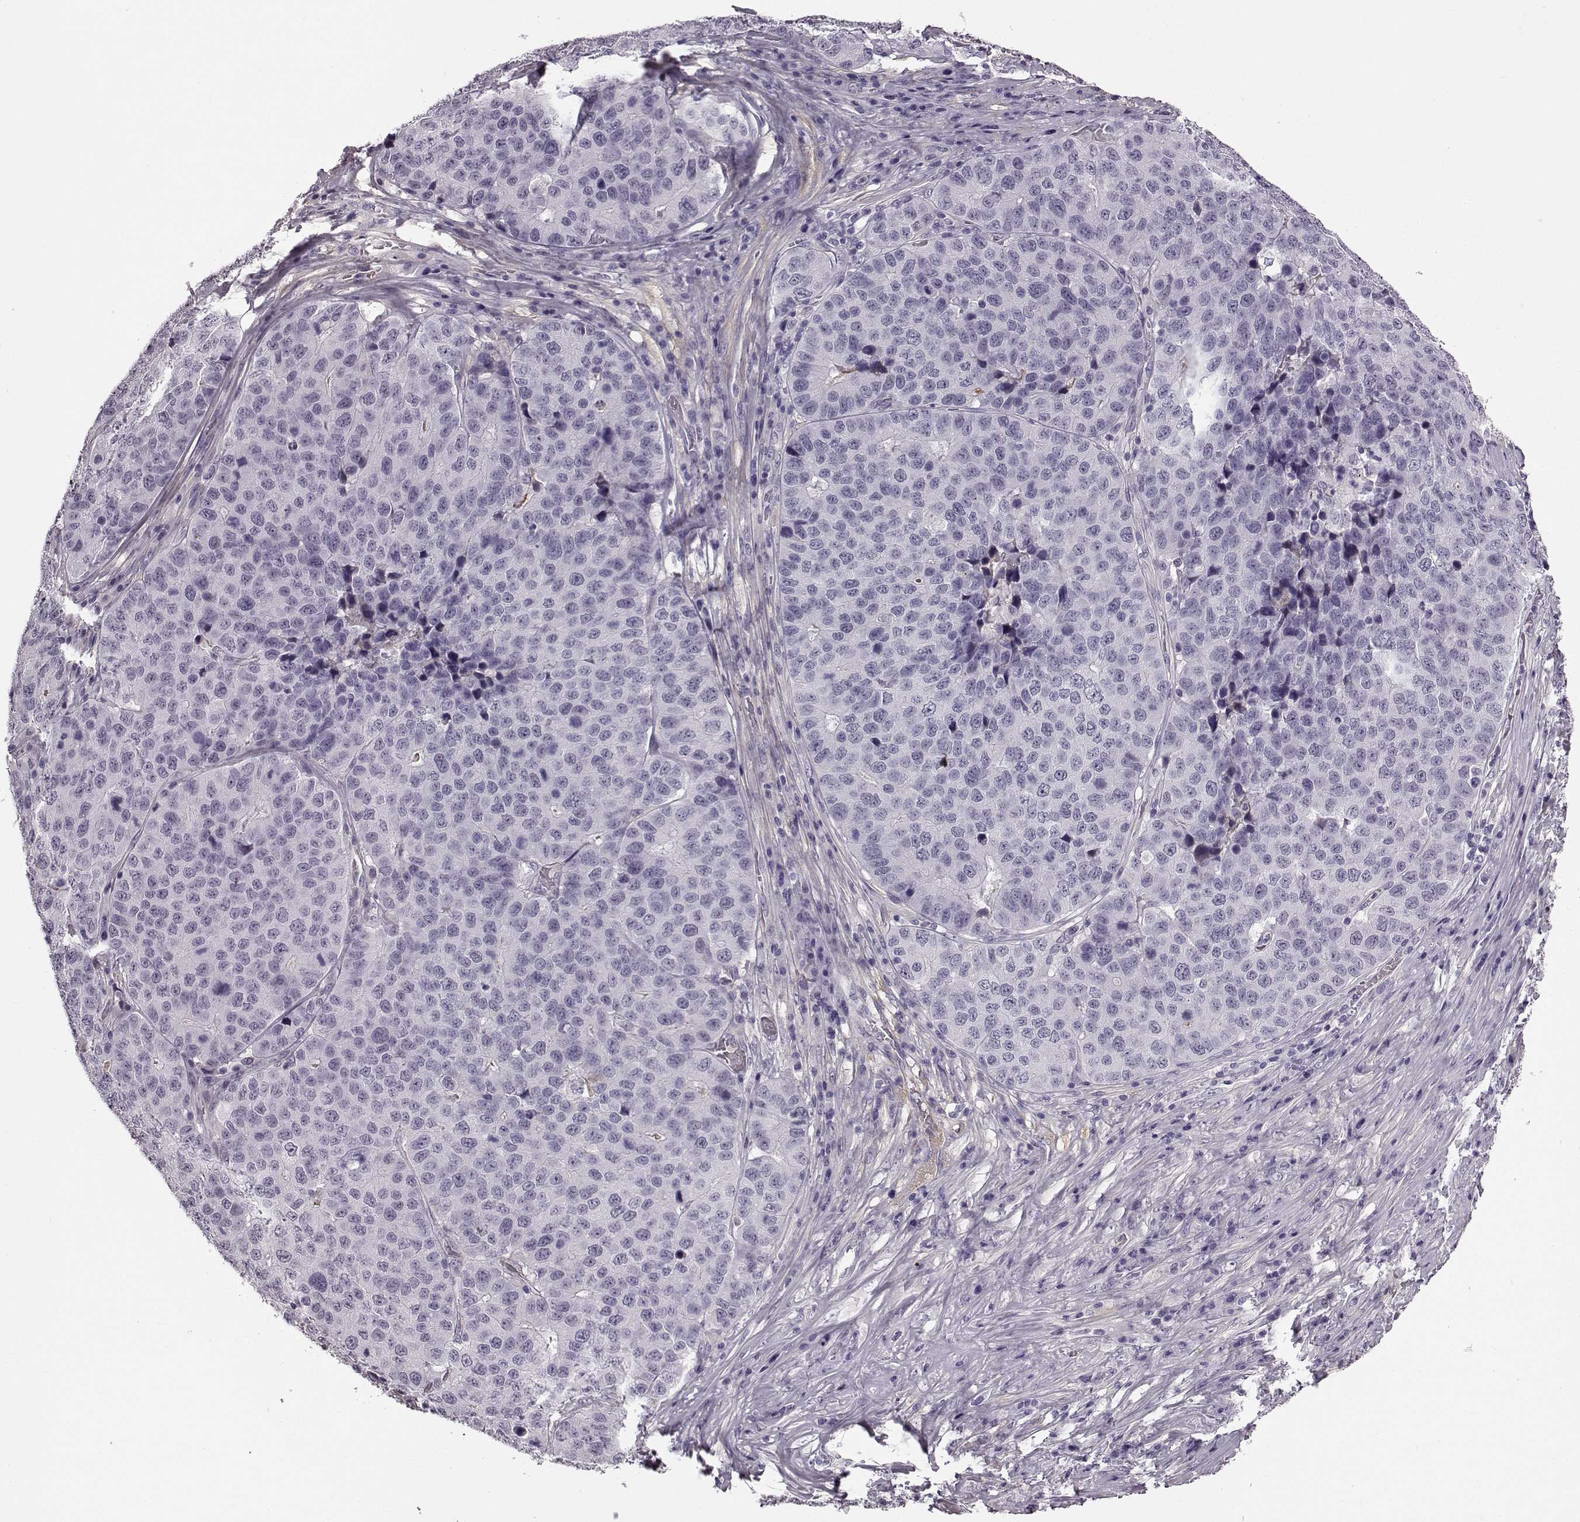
{"staining": {"intensity": "negative", "quantity": "none", "location": "none"}, "tissue": "stomach cancer", "cell_type": "Tumor cells", "image_type": "cancer", "snomed": [{"axis": "morphology", "description": "Adenocarcinoma, NOS"}, {"axis": "topography", "description": "Stomach"}], "caption": "A photomicrograph of human stomach cancer is negative for staining in tumor cells. Brightfield microscopy of immunohistochemistry stained with DAB (3,3'-diaminobenzidine) (brown) and hematoxylin (blue), captured at high magnification.", "gene": "TRIM69", "patient": {"sex": "male", "age": 71}}